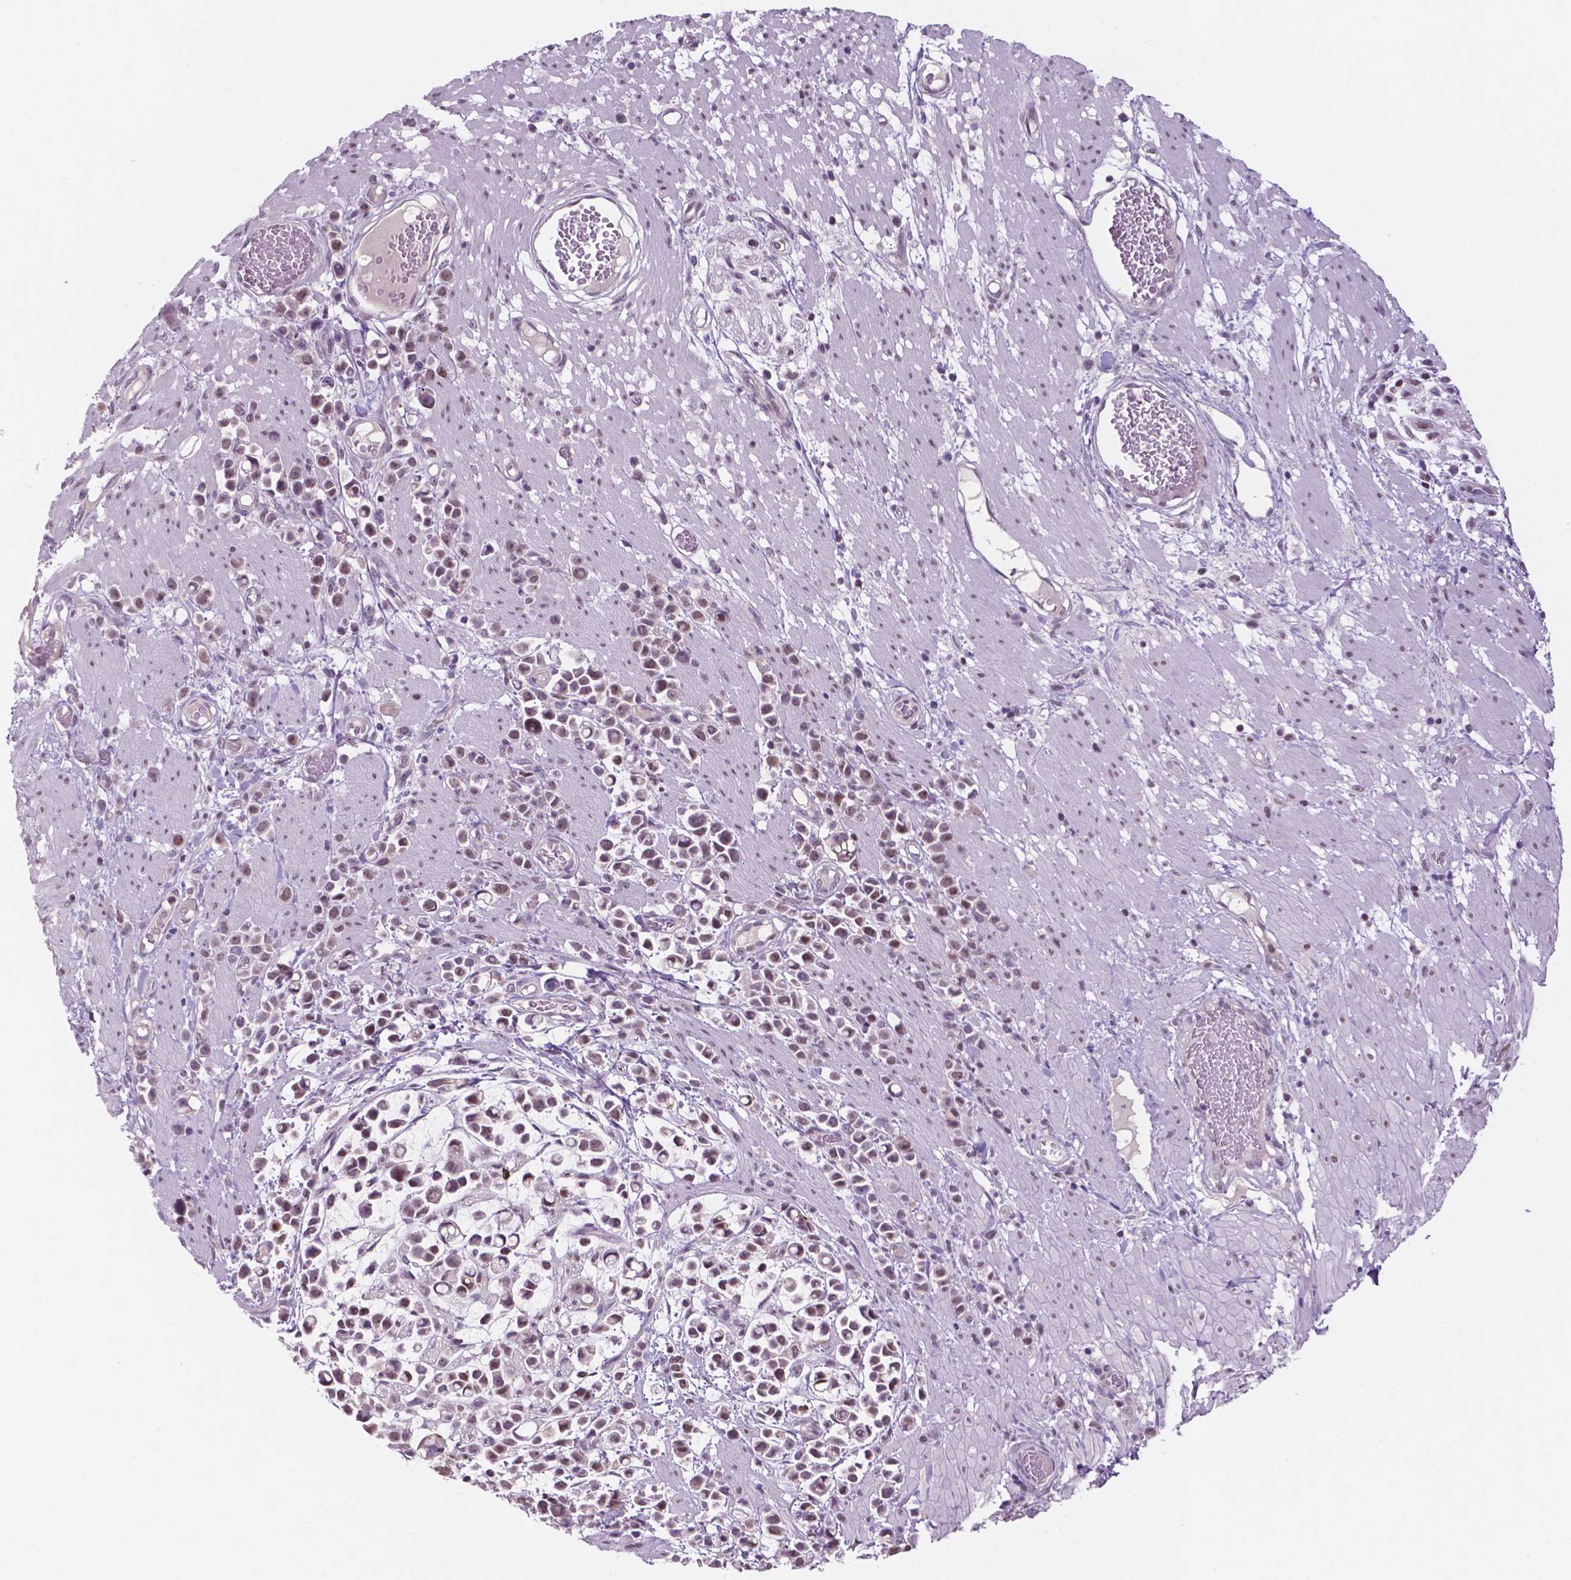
{"staining": {"intensity": "weak", "quantity": "25%-75%", "location": "nuclear"}, "tissue": "stomach cancer", "cell_type": "Tumor cells", "image_type": "cancer", "snomed": [{"axis": "morphology", "description": "Adenocarcinoma, NOS"}, {"axis": "topography", "description": "Stomach"}], "caption": "There is low levels of weak nuclear staining in tumor cells of stomach adenocarcinoma, as demonstrated by immunohistochemical staining (brown color).", "gene": "FAM50B", "patient": {"sex": "male", "age": 82}}